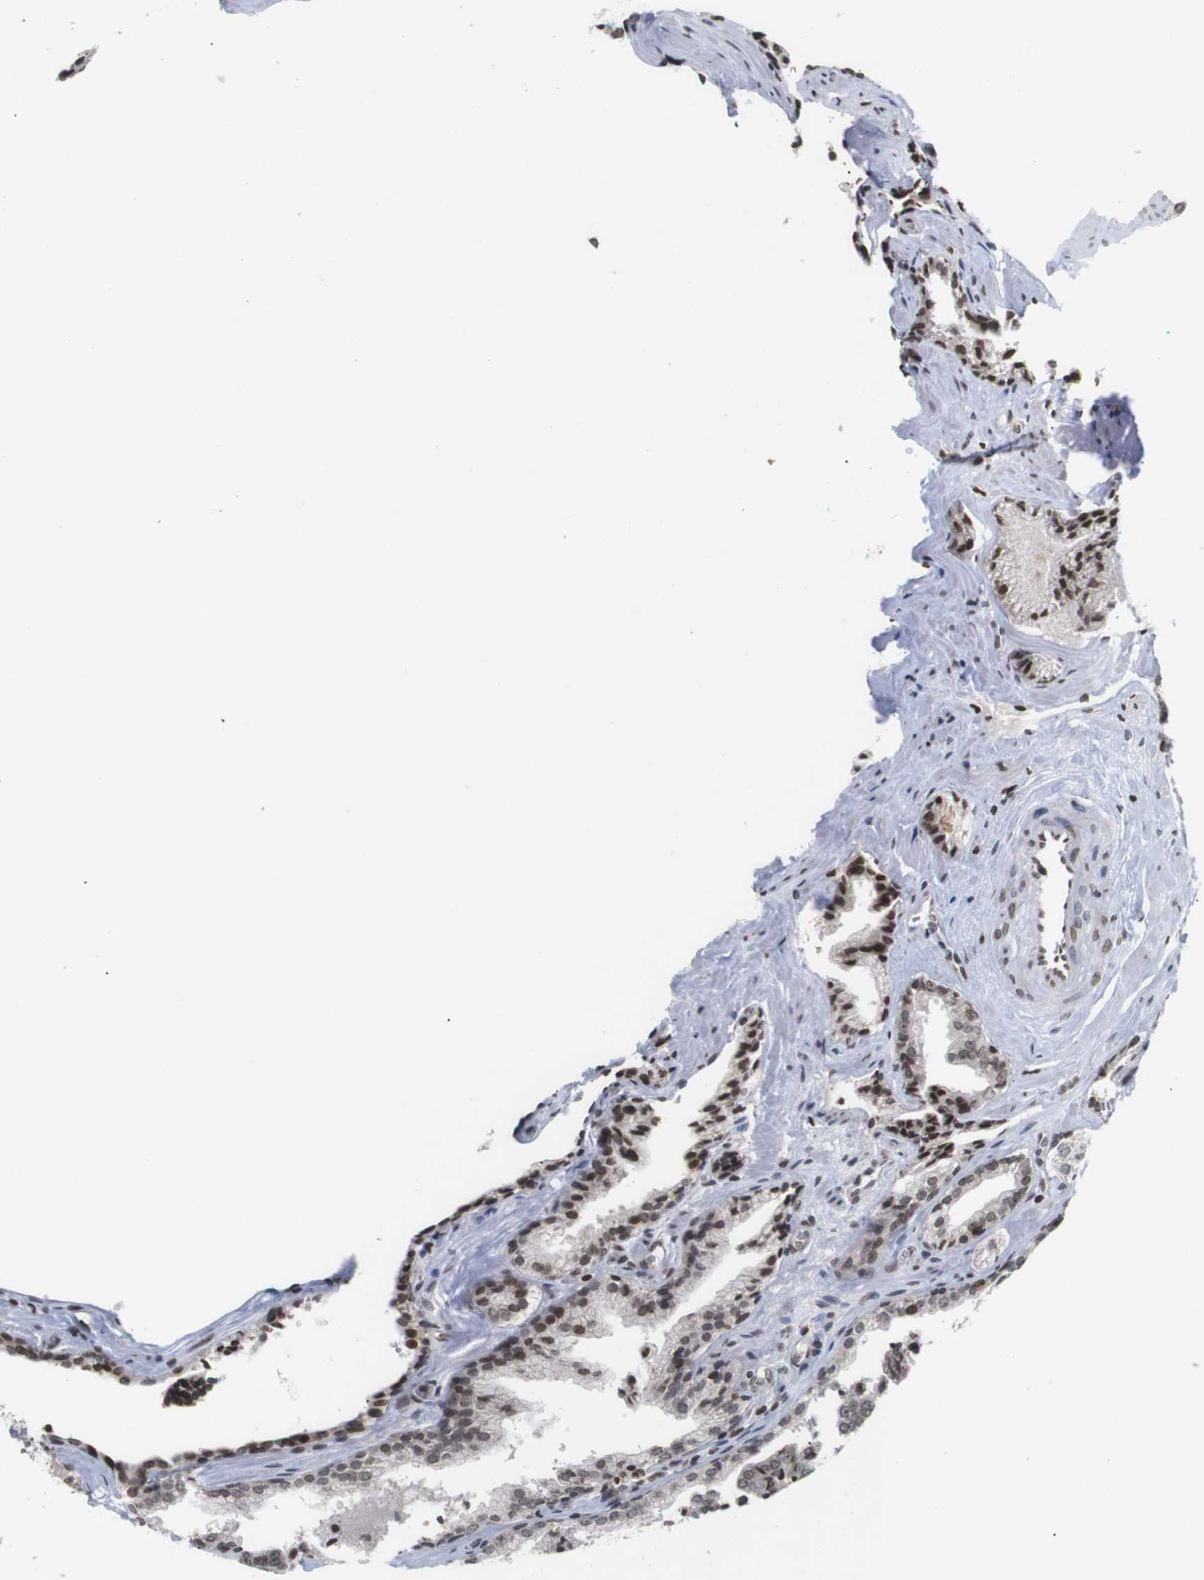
{"staining": {"intensity": "moderate", "quantity": ">75%", "location": "nuclear"}, "tissue": "prostate cancer", "cell_type": "Tumor cells", "image_type": "cancer", "snomed": [{"axis": "morphology", "description": "Adenocarcinoma, Low grade"}, {"axis": "topography", "description": "Prostate"}], "caption": "Immunohistochemical staining of human adenocarcinoma (low-grade) (prostate) reveals medium levels of moderate nuclear staining in about >75% of tumor cells. Using DAB (brown) and hematoxylin (blue) stains, captured at high magnification using brightfield microscopy.", "gene": "ETV5", "patient": {"sex": "male", "age": 60}}